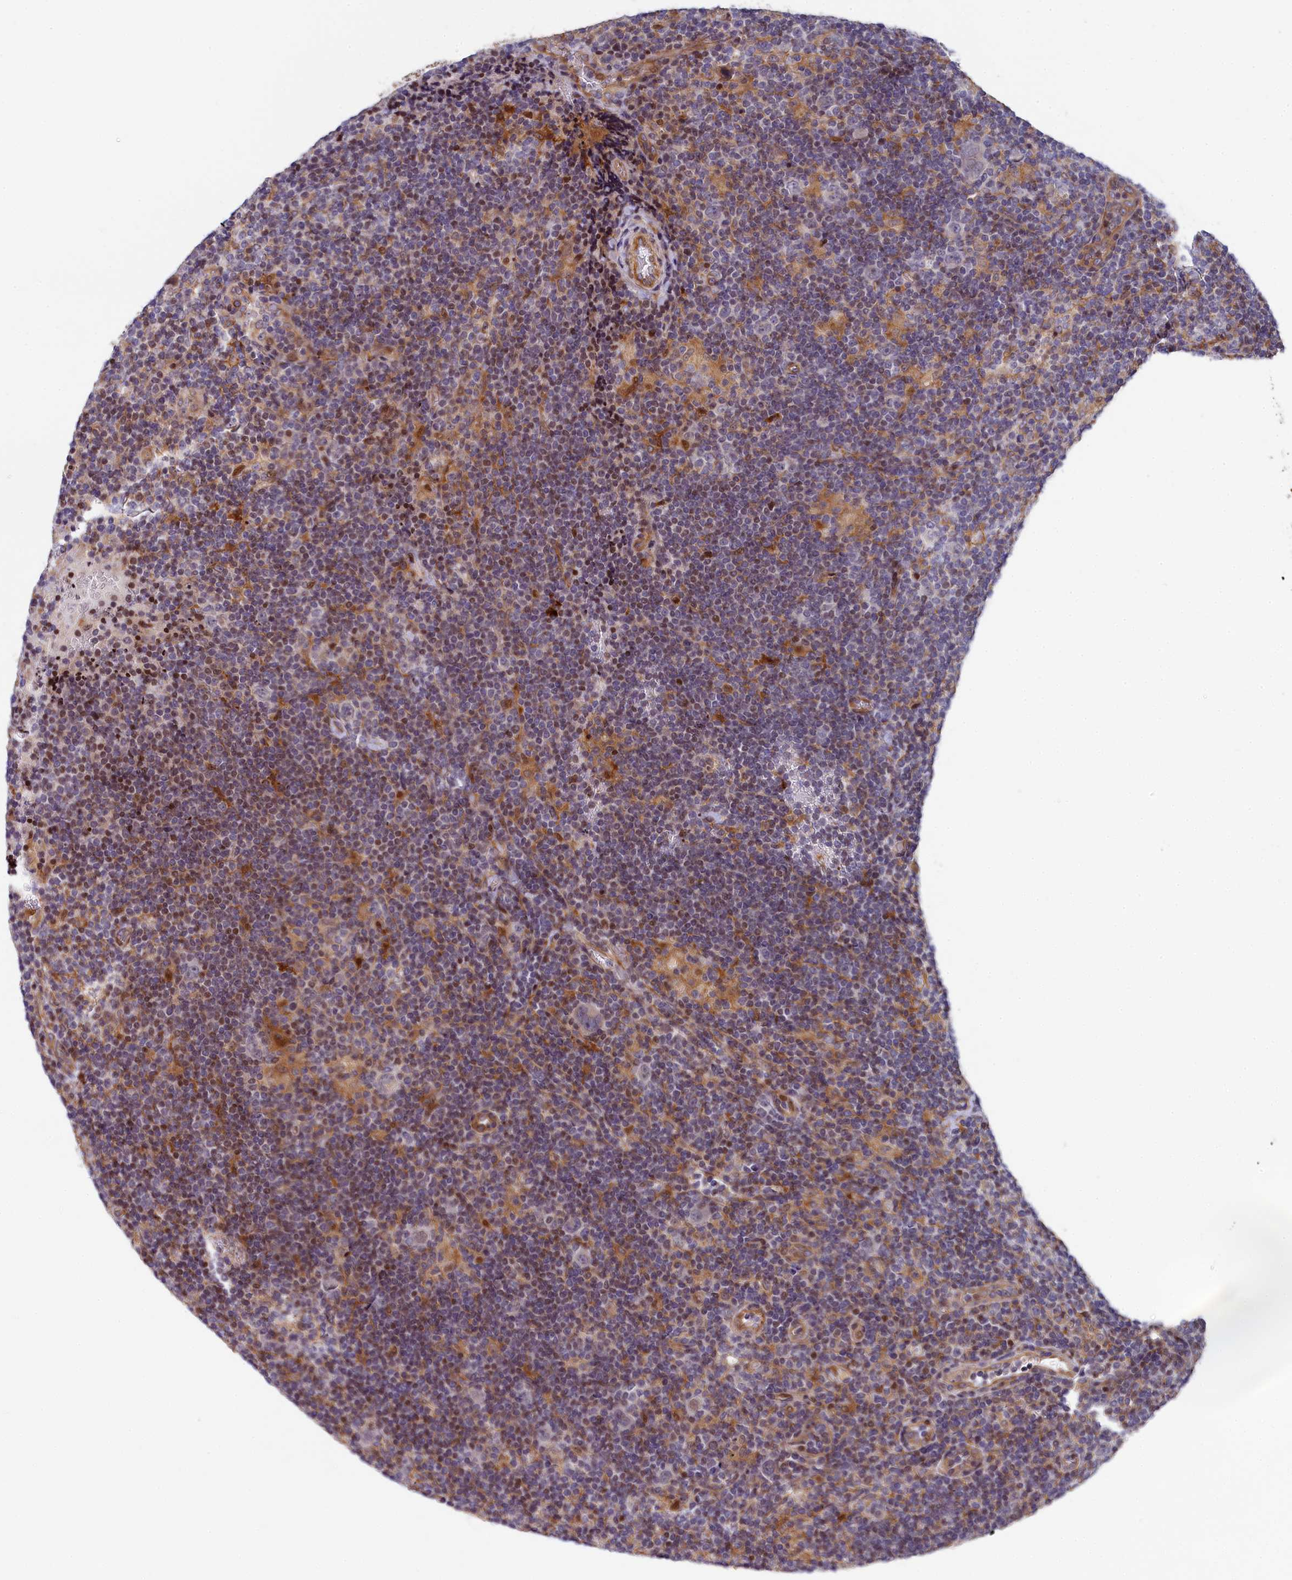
{"staining": {"intensity": "negative", "quantity": "none", "location": "none"}, "tissue": "lymphoma", "cell_type": "Tumor cells", "image_type": "cancer", "snomed": [{"axis": "morphology", "description": "Hodgkin's disease, NOS"}, {"axis": "topography", "description": "Lymph node"}], "caption": "IHC of human lymphoma demonstrates no staining in tumor cells.", "gene": "TGDS", "patient": {"sex": "female", "age": 57}}